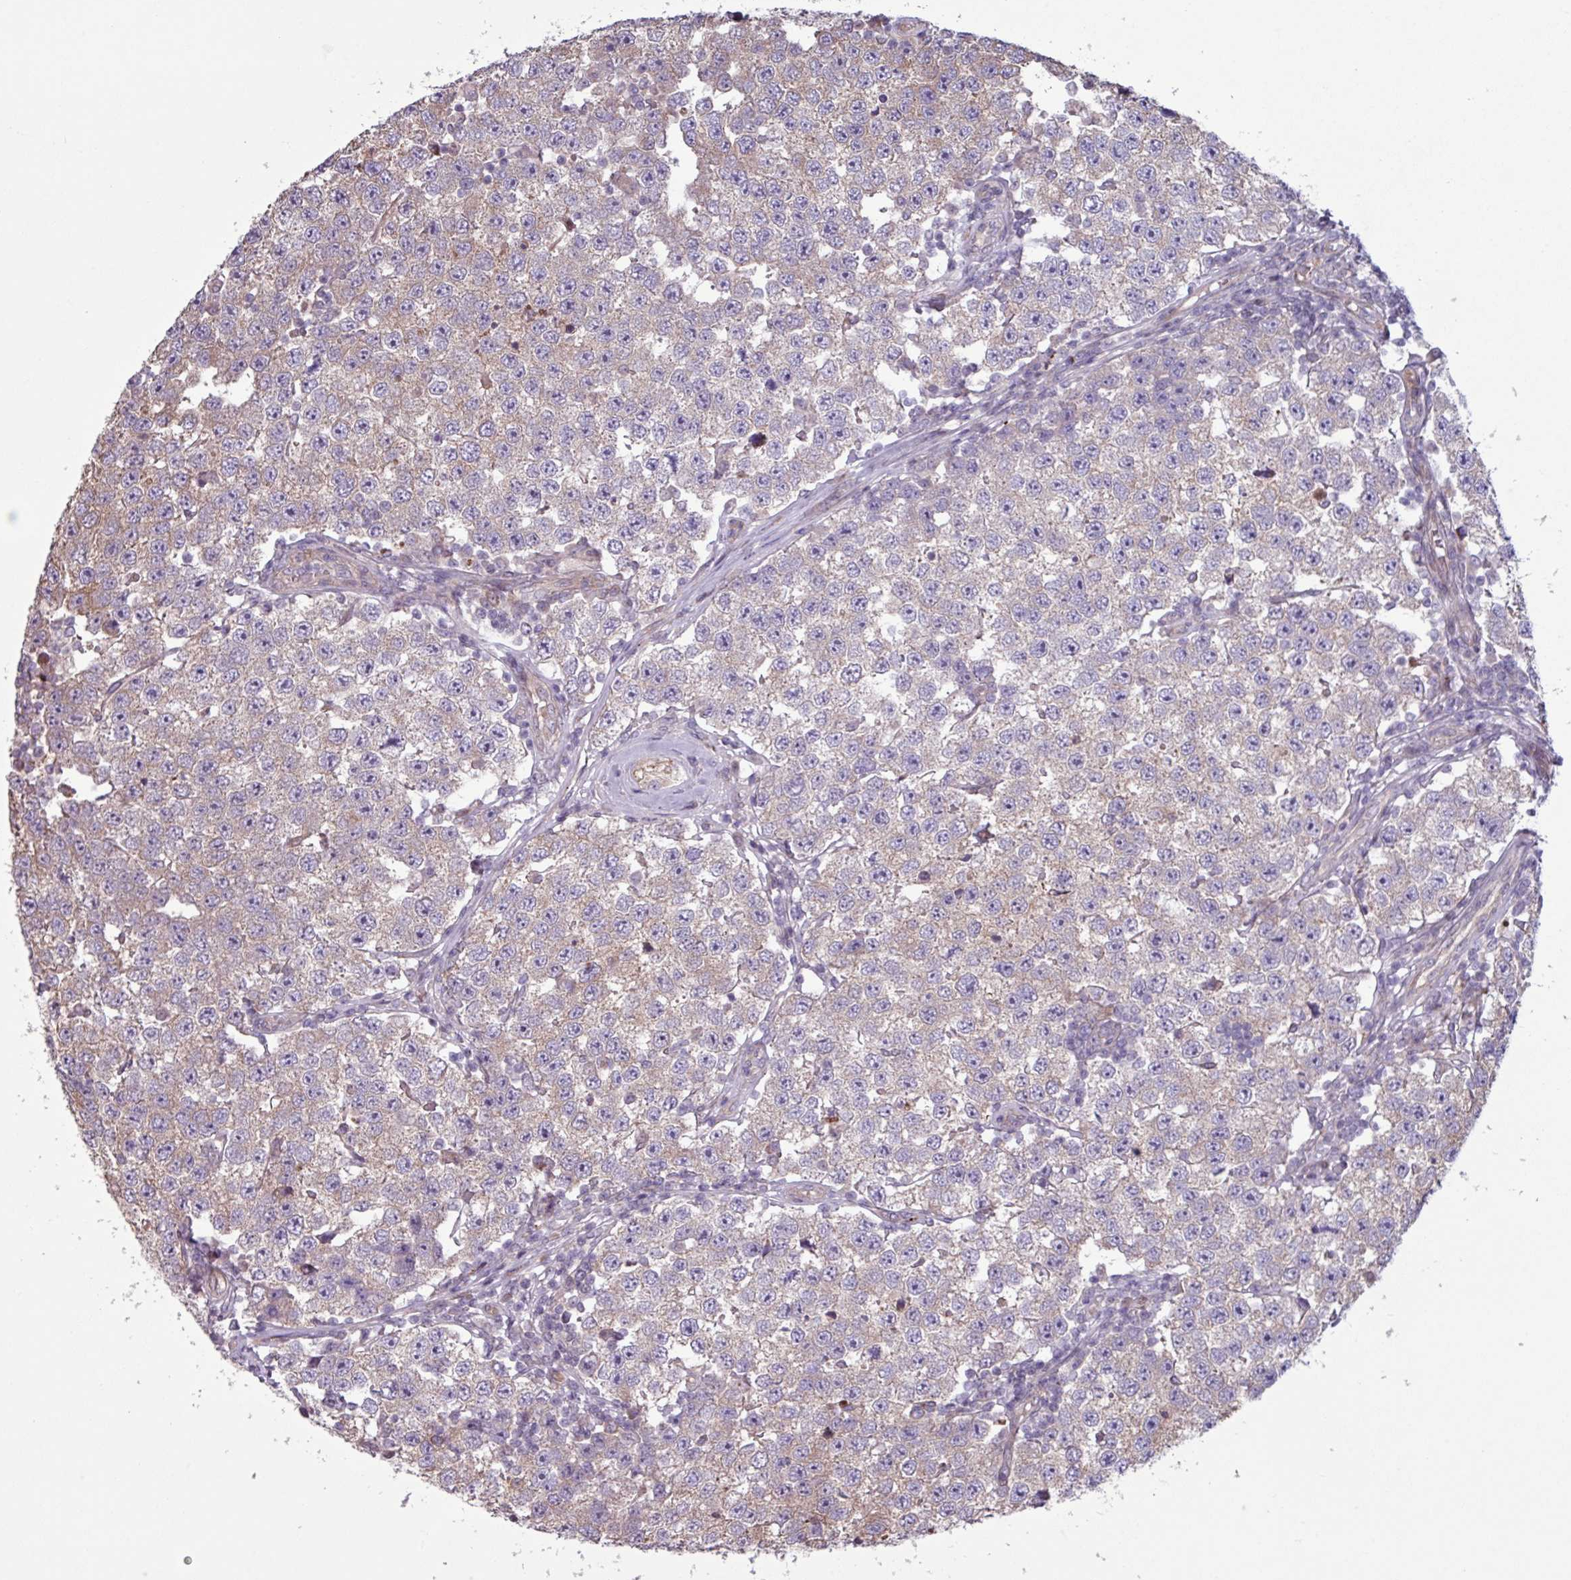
{"staining": {"intensity": "weak", "quantity": "<25%", "location": "cytoplasmic/membranous"}, "tissue": "testis cancer", "cell_type": "Tumor cells", "image_type": "cancer", "snomed": [{"axis": "morphology", "description": "Seminoma, NOS"}, {"axis": "topography", "description": "Testis"}], "caption": "Immunohistochemistry image of testis cancer (seminoma) stained for a protein (brown), which displays no expression in tumor cells.", "gene": "PDPR", "patient": {"sex": "male", "age": 34}}